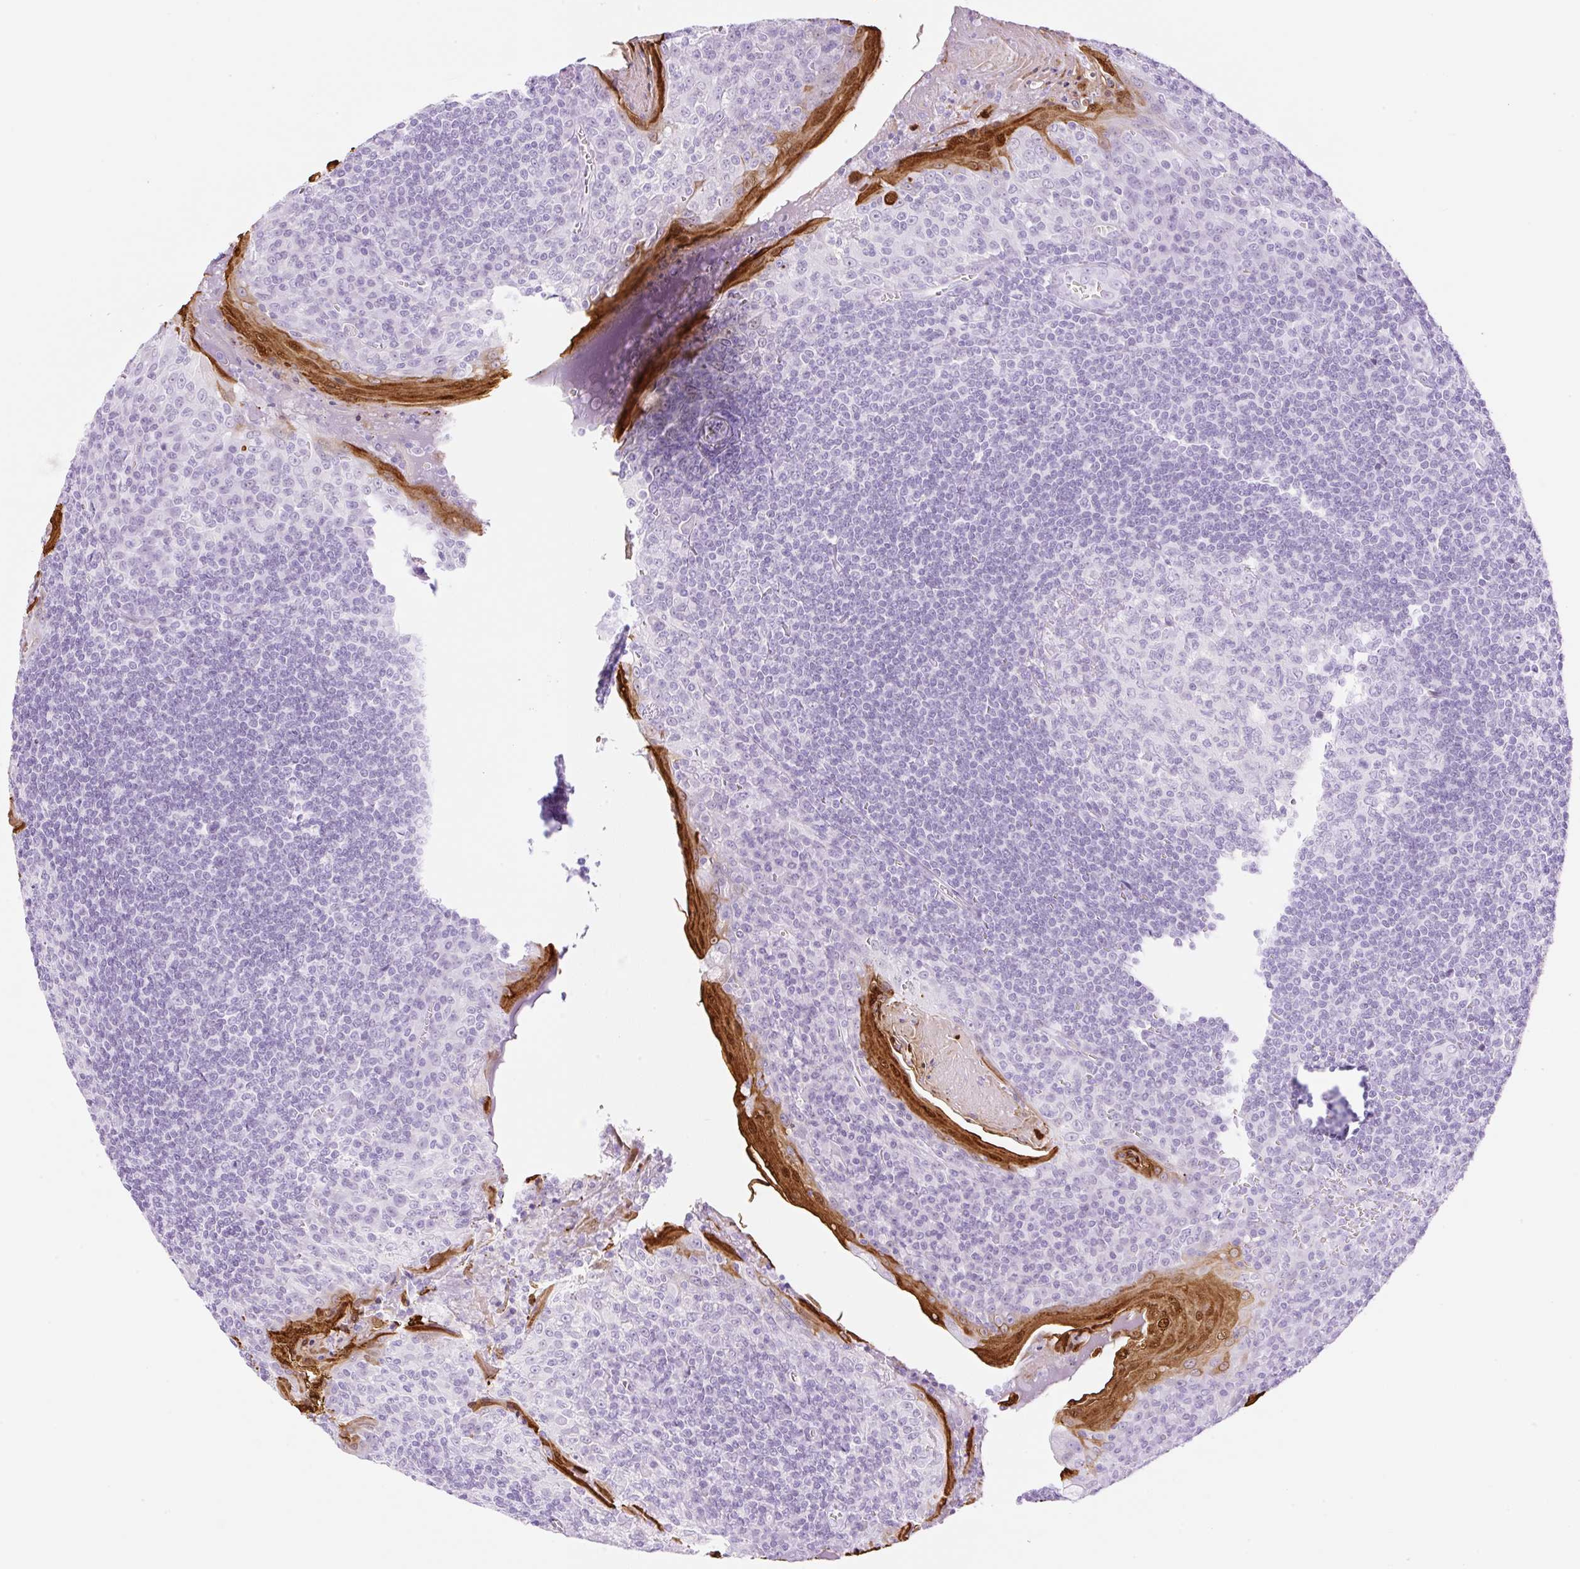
{"staining": {"intensity": "negative", "quantity": "none", "location": "none"}, "tissue": "tonsil", "cell_type": "Germinal center cells", "image_type": "normal", "snomed": [{"axis": "morphology", "description": "Normal tissue, NOS"}, {"axis": "topography", "description": "Tonsil"}], "caption": "This is a histopathology image of immunohistochemistry (IHC) staining of normal tonsil, which shows no staining in germinal center cells.", "gene": "SPRR4", "patient": {"sex": "male", "age": 27}}